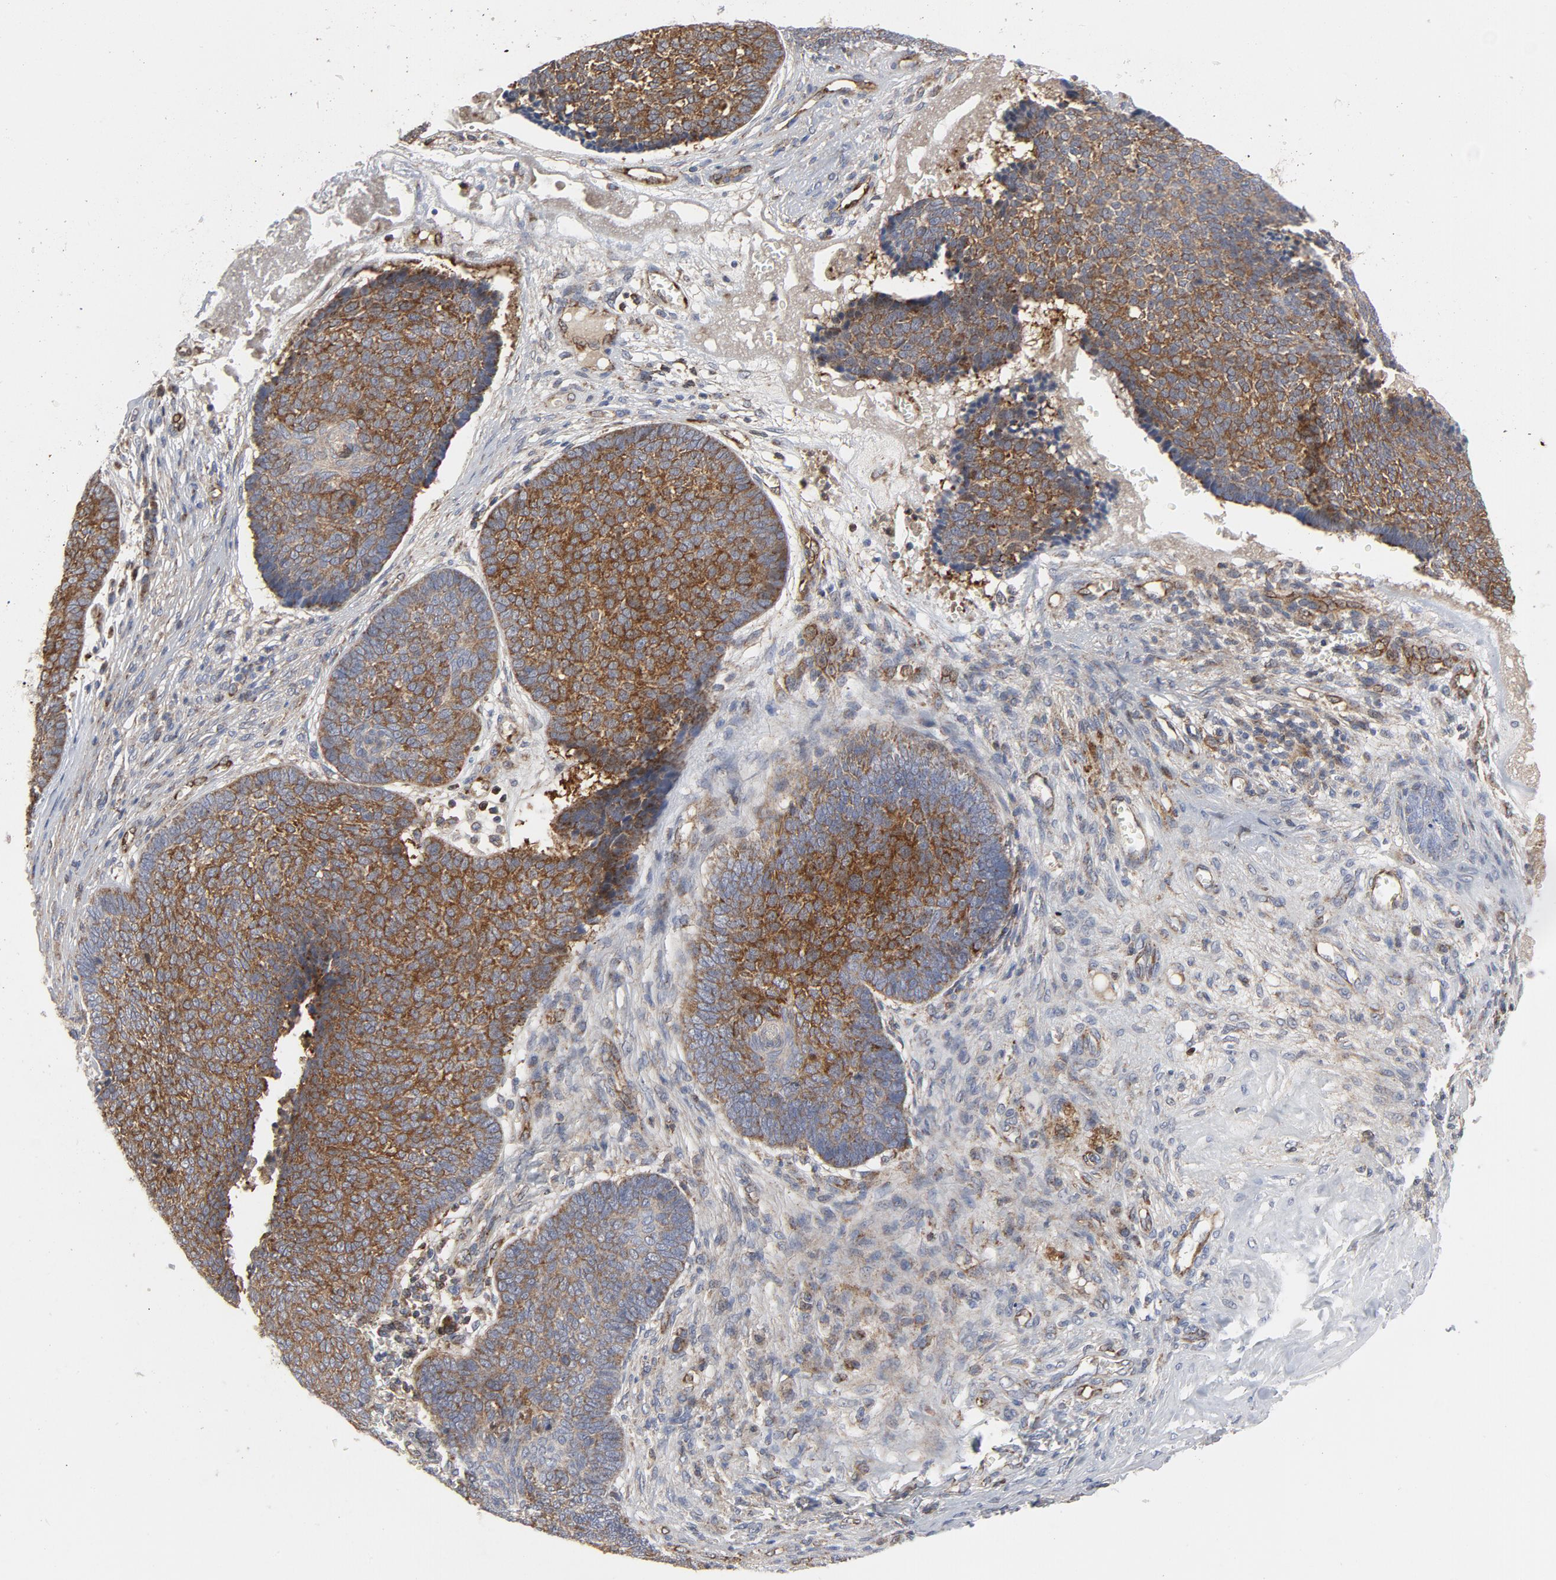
{"staining": {"intensity": "strong", "quantity": ">75%", "location": "cytoplasmic/membranous"}, "tissue": "skin cancer", "cell_type": "Tumor cells", "image_type": "cancer", "snomed": [{"axis": "morphology", "description": "Basal cell carcinoma"}, {"axis": "topography", "description": "Skin"}], "caption": "Approximately >75% of tumor cells in skin cancer (basal cell carcinoma) display strong cytoplasmic/membranous protein expression as visualized by brown immunohistochemical staining.", "gene": "RAPGEF4", "patient": {"sex": "male", "age": 84}}